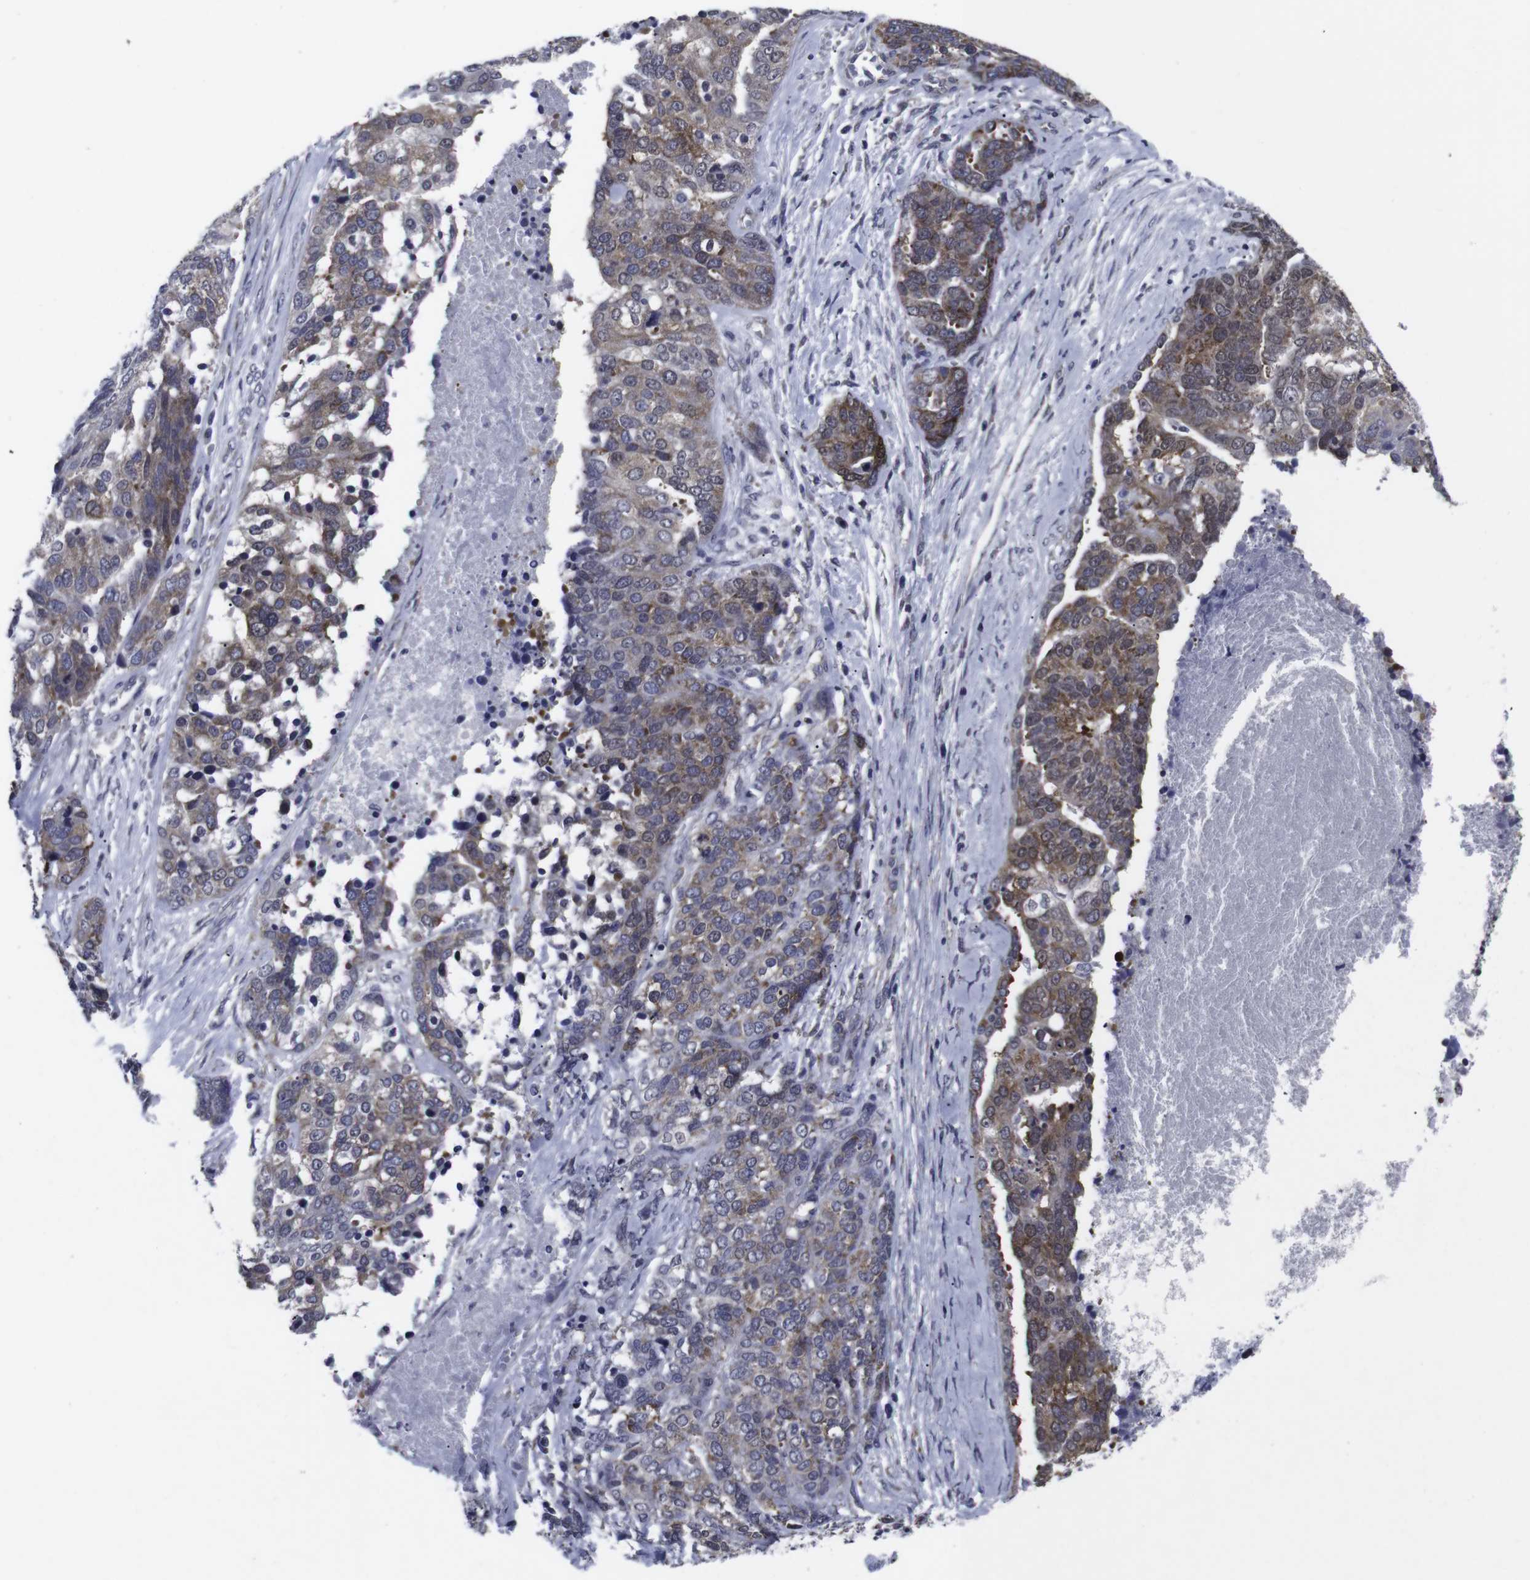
{"staining": {"intensity": "moderate", "quantity": ">75%", "location": "cytoplasmic/membranous"}, "tissue": "ovarian cancer", "cell_type": "Tumor cells", "image_type": "cancer", "snomed": [{"axis": "morphology", "description": "Cystadenocarcinoma, serous, NOS"}, {"axis": "topography", "description": "Ovary"}], "caption": "Immunohistochemistry micrograph of neoplastic tissue: human ovarian serous cystadenocarcinoma stained using immunohistochemistry exhibits medium levels of moderate protein expression localized specifically in the cytoplasmic/membranous of tumor cells, appearing as a cytoplasmic/membranous brown color.", "gene": "GEMIN2", "patient": {"sex": "female", "age": 44}}